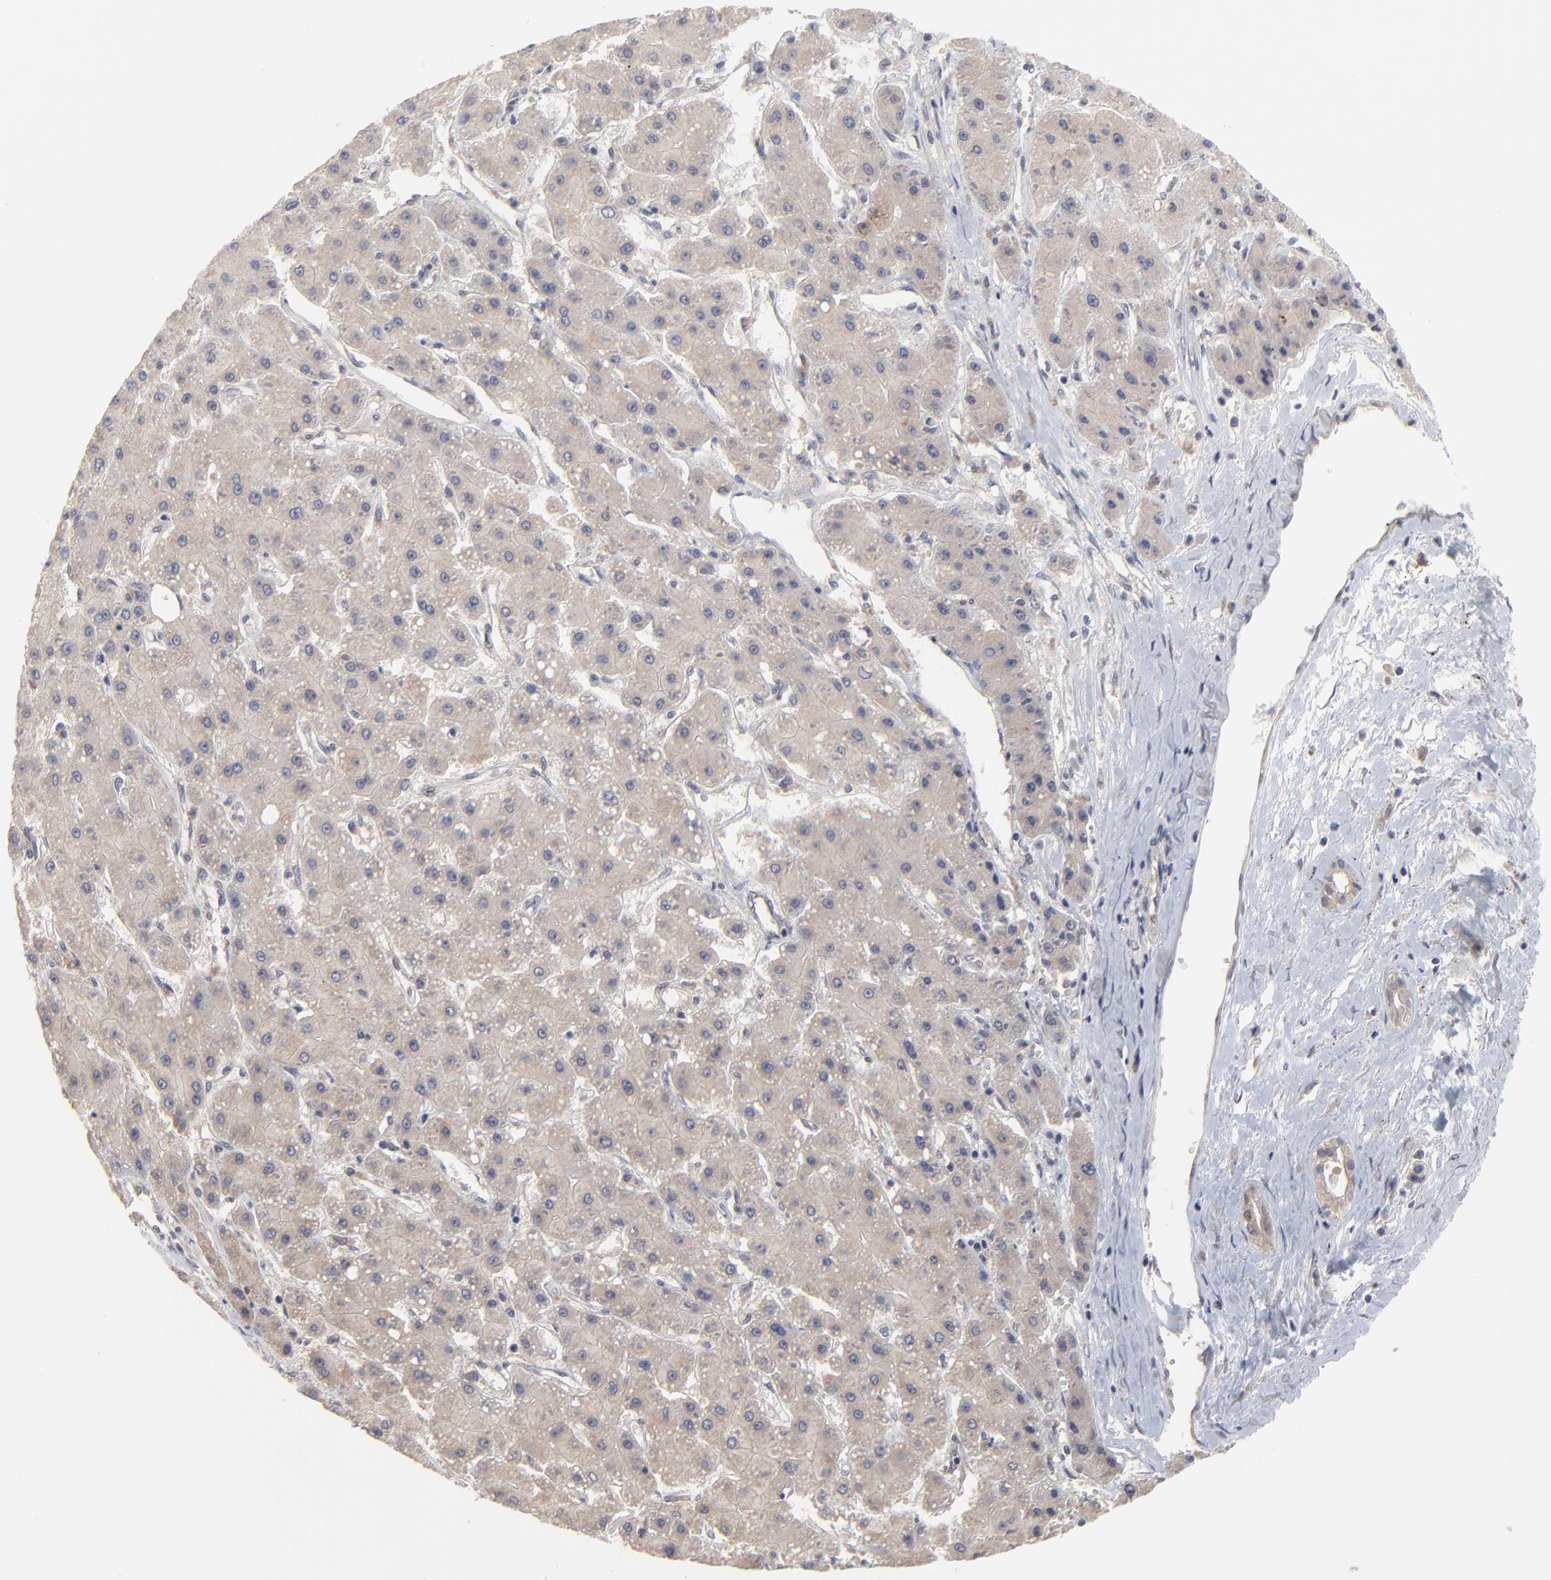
{"staining": {"intensity": "weak", "quantity": ">75%", "location": "cytoplasmic/membranous"}, "tissue": "liver cancer", "cell_type": "Tumor cells", "image_type": "cancer", "snomed": [{"axis": "morphology", "description": "Carcinoma, Hepatocellular, NOS"}, {"axis": "topography", "description": "Liver"}], "caption": "Hepatocellular carcinoma (liver) tissue displays weak cytoplasmic/membranous expression in about >75% of tumor cells", "gene": "FAM199X", "patient": {"sex": "female", "age": 52}}